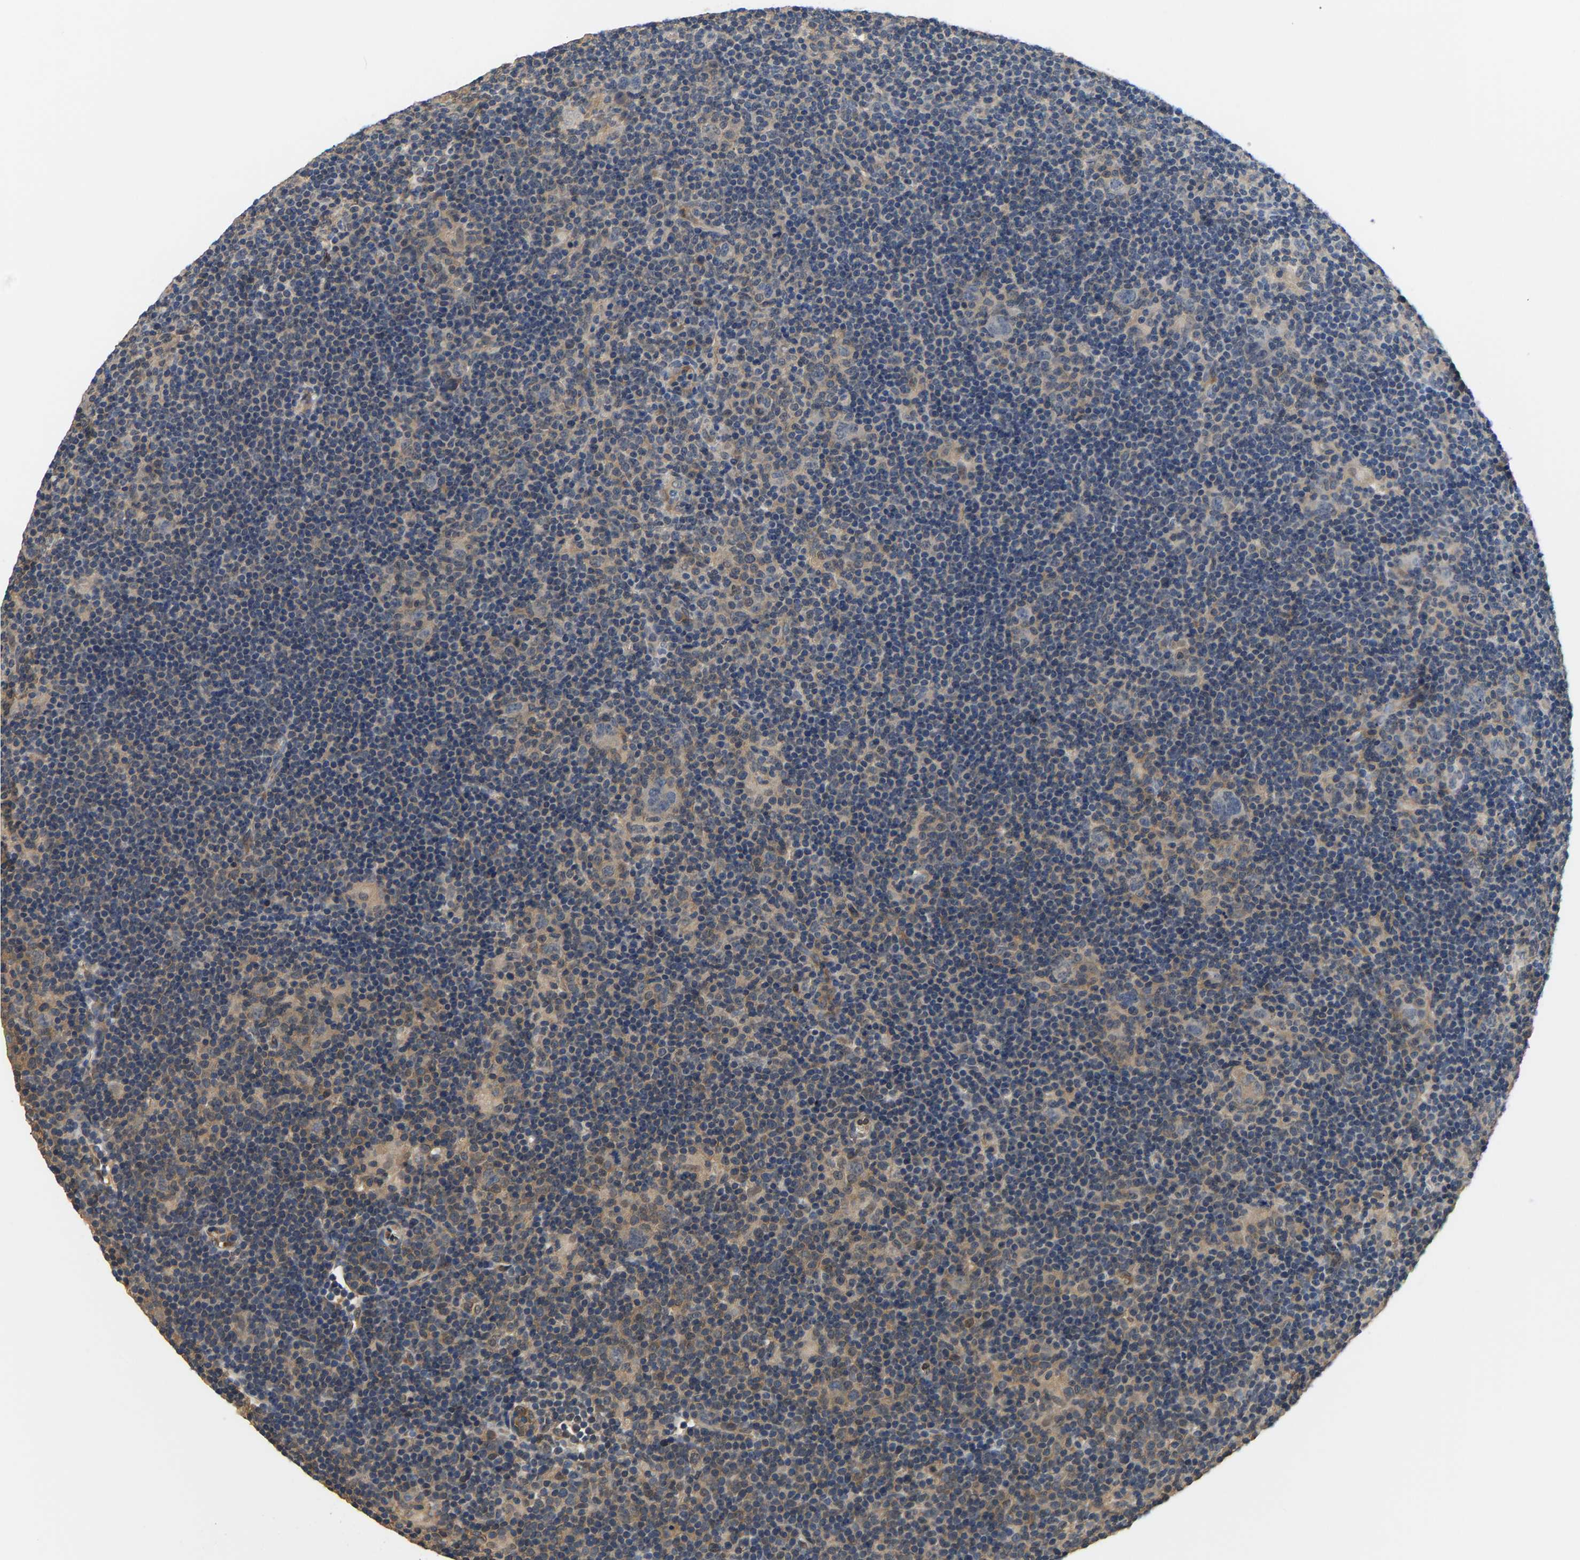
{"staining": {"intensity": "negative", "quantity": "none", "location": "none"}, "tissue": "lymphoma", "cell_type": "Tumor cells", "image_type": "cancer", "snomed": [{"axis": "morphology", "description": "Hodgkin's disease, NOS"}, {"axis": "topography", "description": "Lymph node"}], "caption": "Lymphoma was stained to show a protein in brown. There is no significant staining in tumor cells.", "gene": "ARHGEF12", "patient": {"sex": "female", "age": 57}}